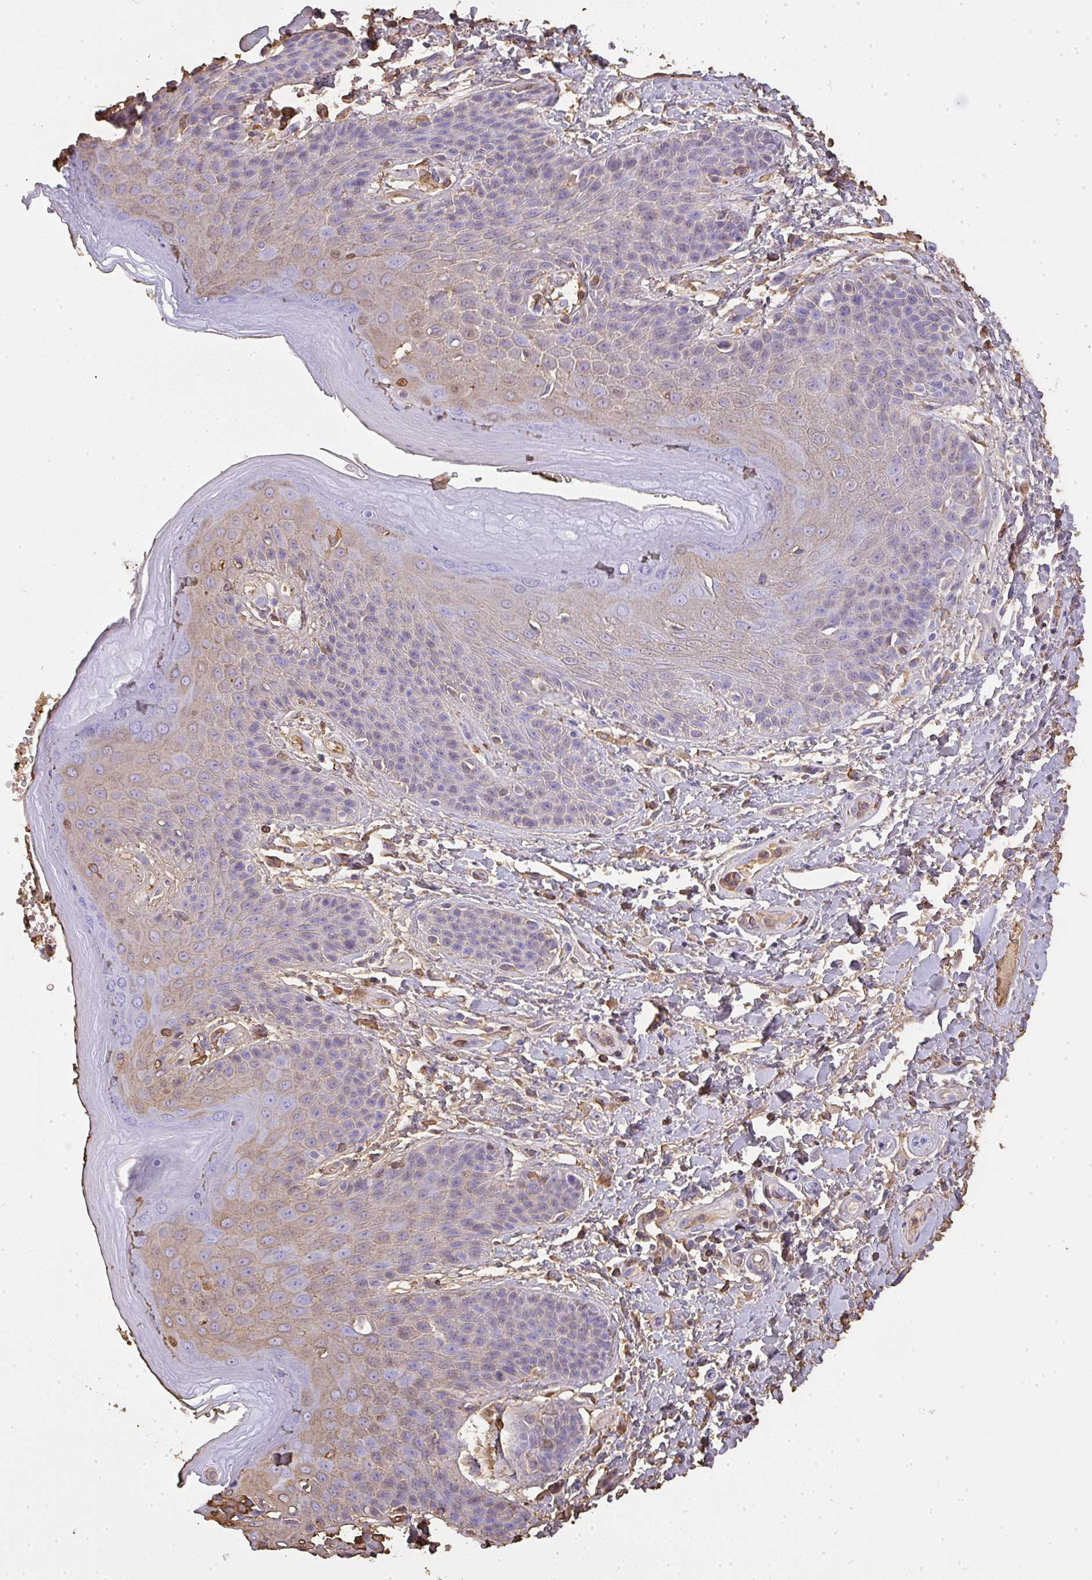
{"staining": {"intensity": "weak", "quantity": "<25%", "location": "cytoplasmic/membranous"}, "tissue": "skin", "cell_type": "Epidermal cells", "image_type": "normal", "snomed": [{"axis": "morphology", "description": "Normal tissue, NOS"}, {"axis": "topography", "description": "Peripheral nerve tissue"}], "caption": "Protein analysis of unremarkable skin shows no significant expression in epidermal cells.", "gene": "SMYD5", "patient": {"sex": "male", "age": 51}}